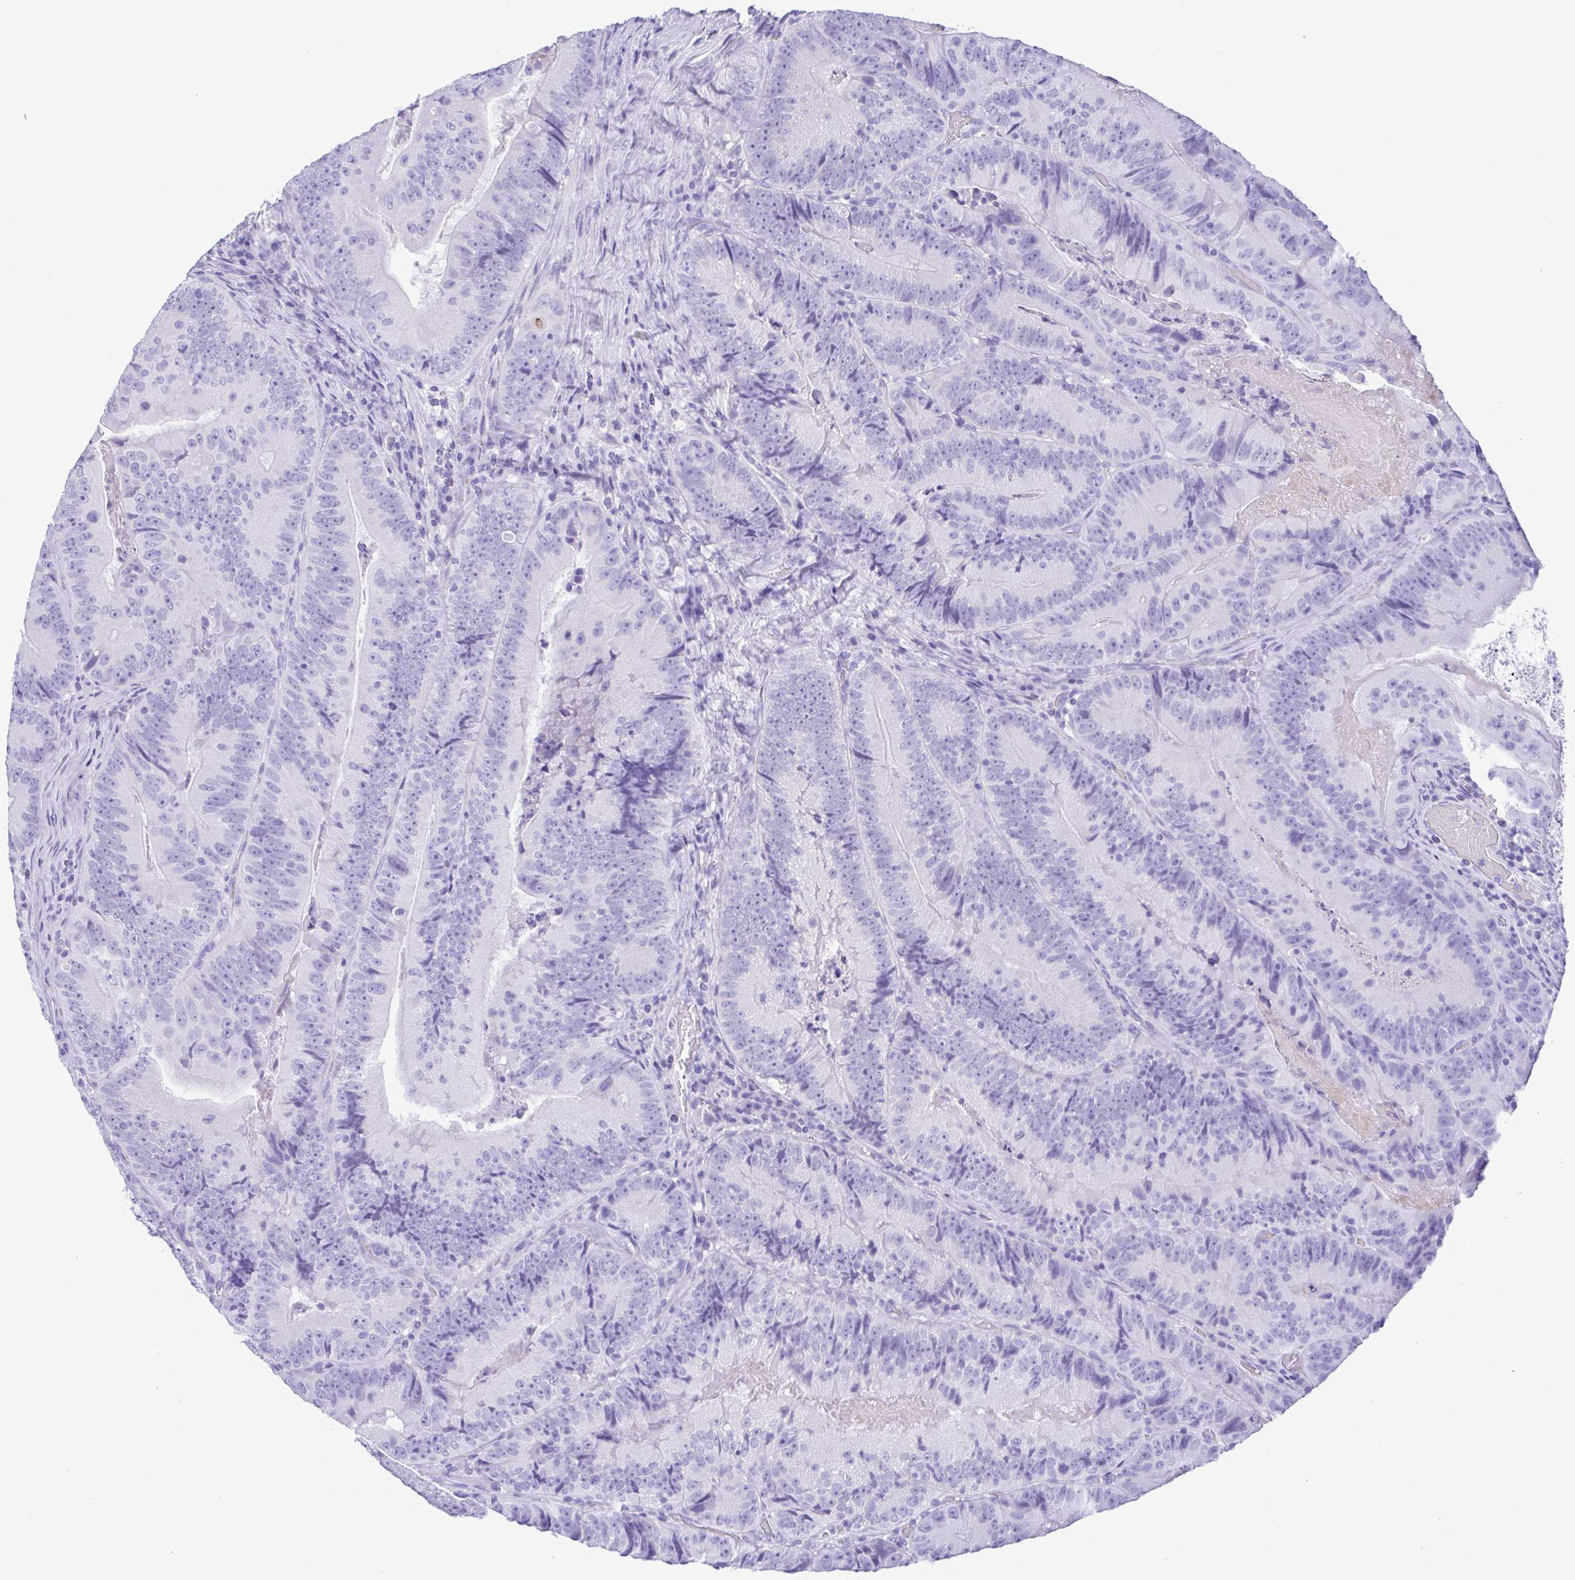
{"staining": {"intensity": "negative", "quantity": "none", "location": "none"}, "tissue": "colorectal cancer", "cell_type": "Tumor cells", "image_type": "cancer", "snomed": [{"axis": "morphology", "description": "Adenocarcinoma, NOS"}, {"axis": "topography", "description": "Colon"}], "caption": "DAB immunohistochemical staining of human colorectal adenocarcinoma reveals no significant positivity in tumor cells. (DAB (3,3'-diaminobenzidine) immunohistochemistry (IHC) visualized using brightfield microscopy, high magnification).", "gene": "OVGP1", "patient": {"sex": "female", "age": 86}}